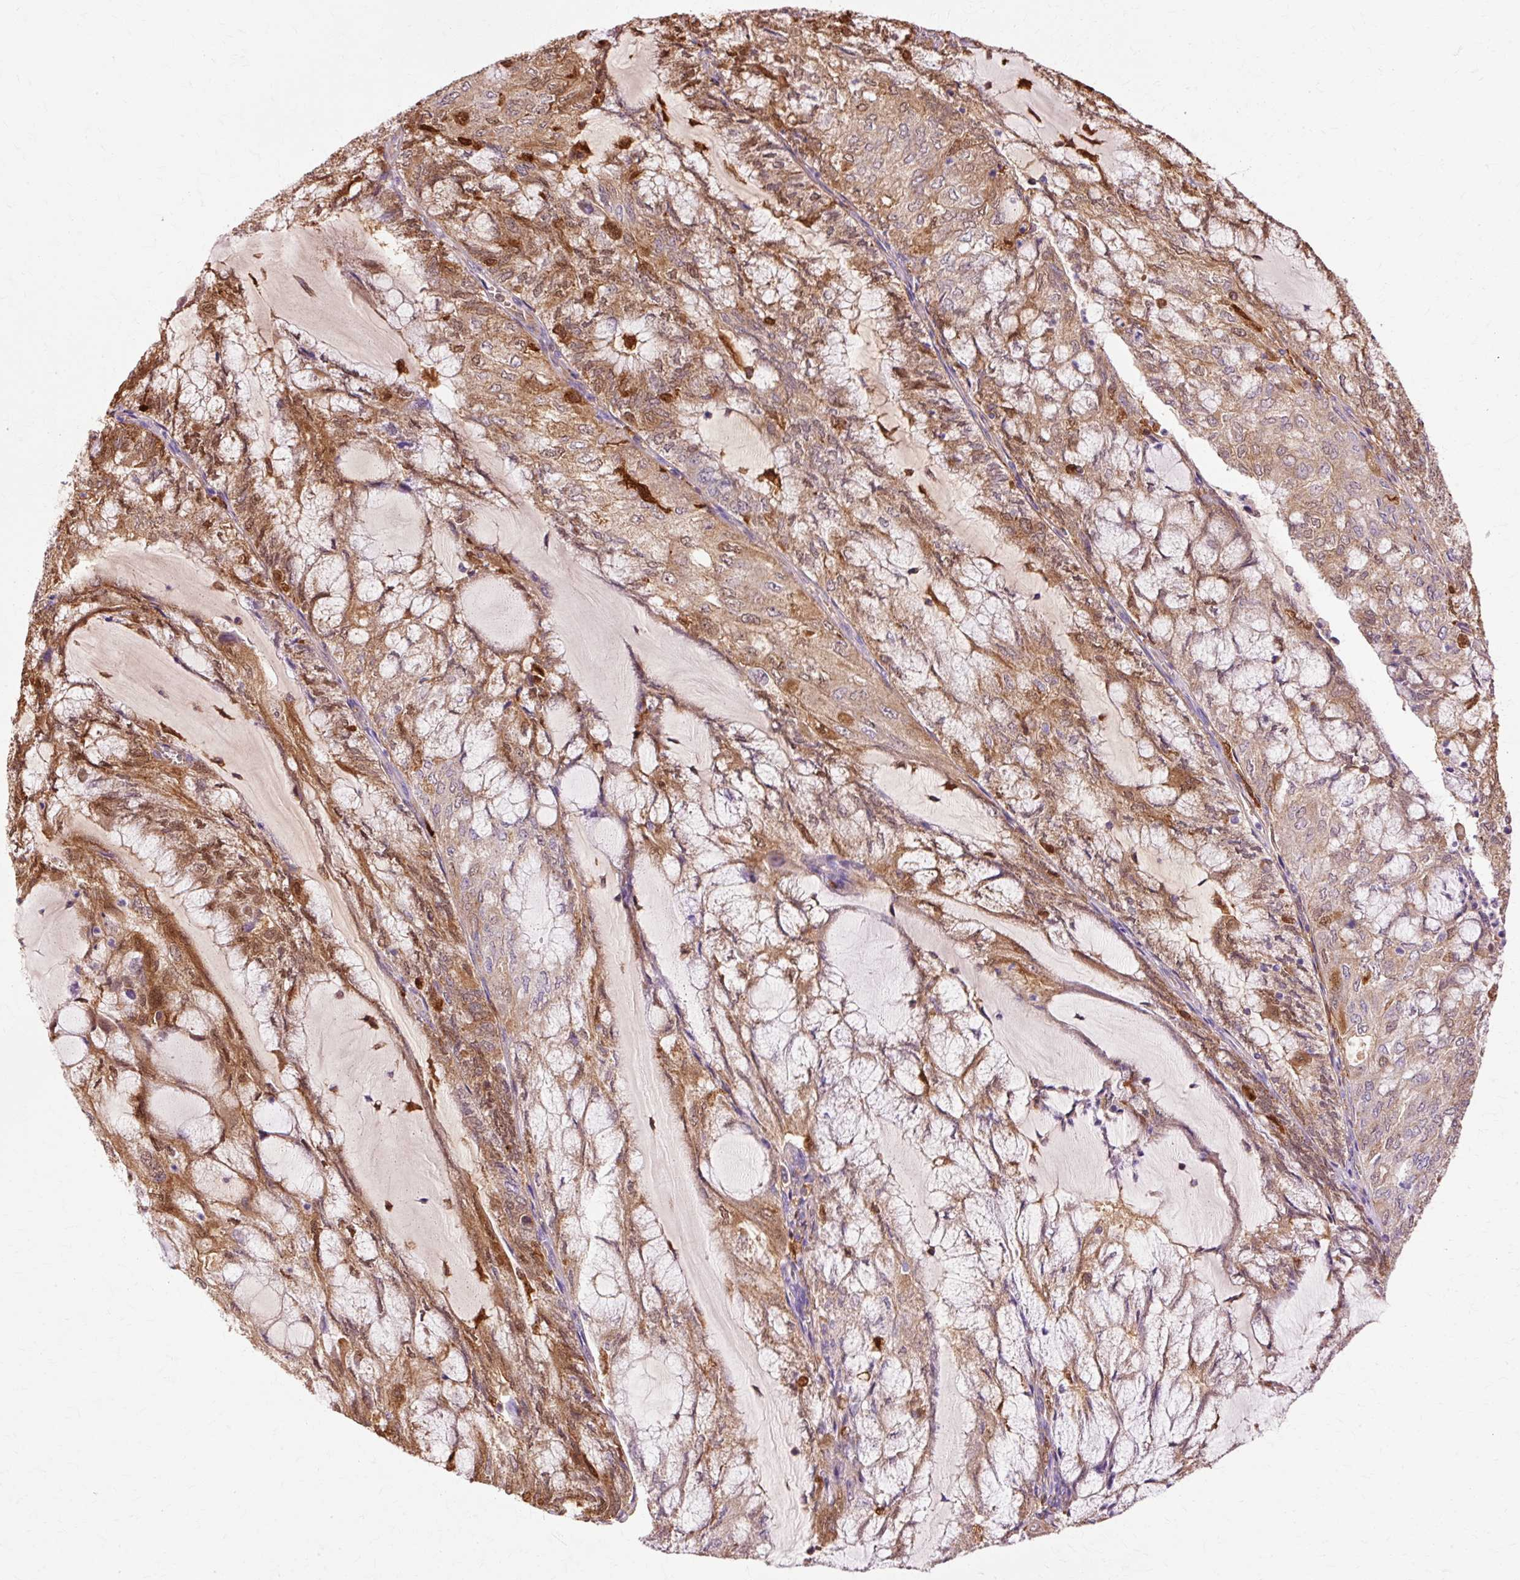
{"staining": {"intensity": "moderate", "quantity": "25%-75%", "location": "cytoplasmic/membranous"}, "tissue": "endometrial cancer", "cell_type": "Tumor cells", "image_type": "cancer", "snomed": [{"axis": "morphology", "description": "Adenocarcinoma, NOS"}, {"axis": "topography", "description": "Endometrium"}], "caption": "Endometrial adenocarcinoma stained for a protein displays moderate cytoplasmic/membranous positivity in tumor cells.", "gene": "GPX1", "patient": {"sex": "female", "age": 81}}